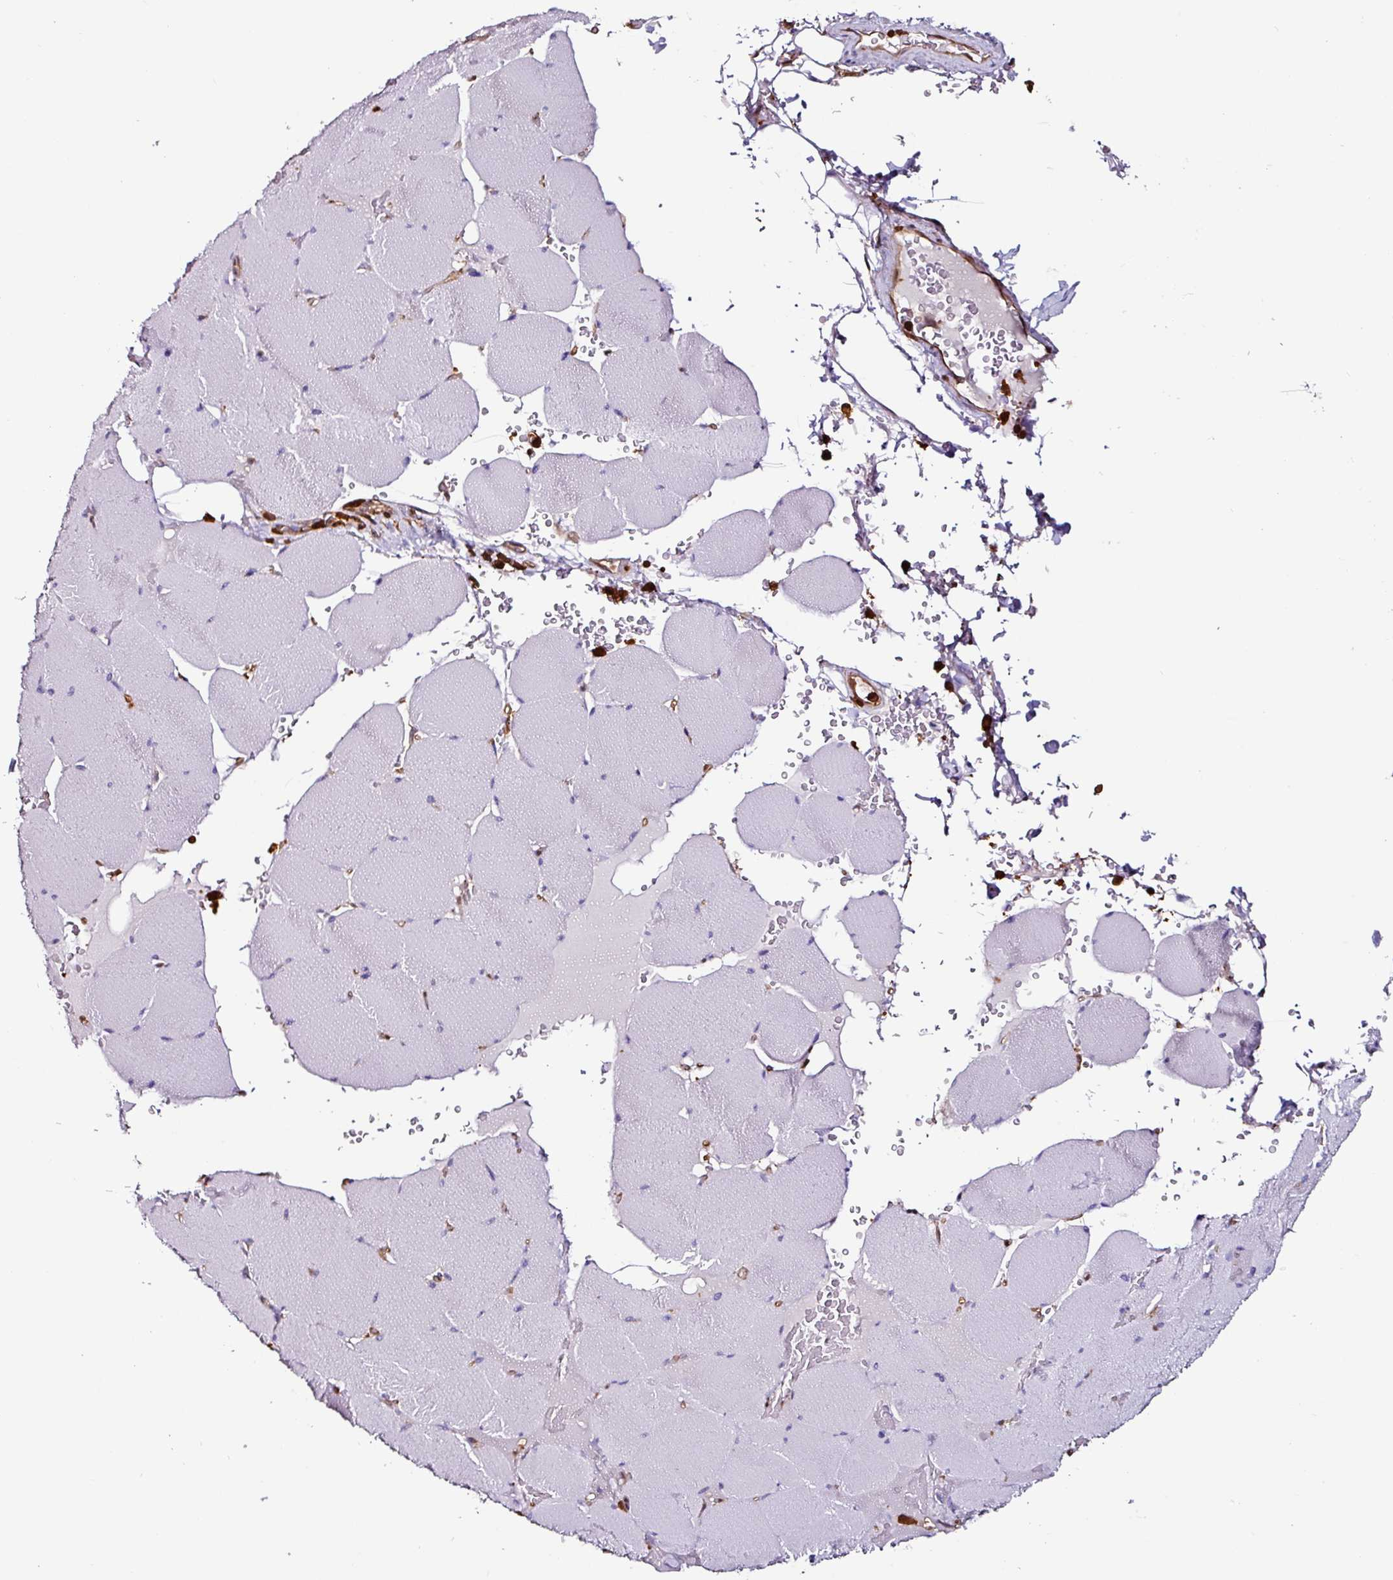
{"staining": {"intensity": "negative", "quantity": "none", "location": "none"}, "tissue": "skeletal muscle", "cell_type": "Myocytes", "image_type": "normal", "snomed": [{"axis": "morphology", "description": "Normal tissue, NOS"}, {"axis": "topography", "description": "Skeletal muscle"}, {"axis": "topography", "description": "Head-Neck"}], "caption": "Immunohistochemistry (IHC) micrograph of unremarkable skeletal muscle stained for a protein (brown), which shows no positivity in myocytes.", "gene": "ARHGDIB", "patient": {"sex": "male", "age": 66}}